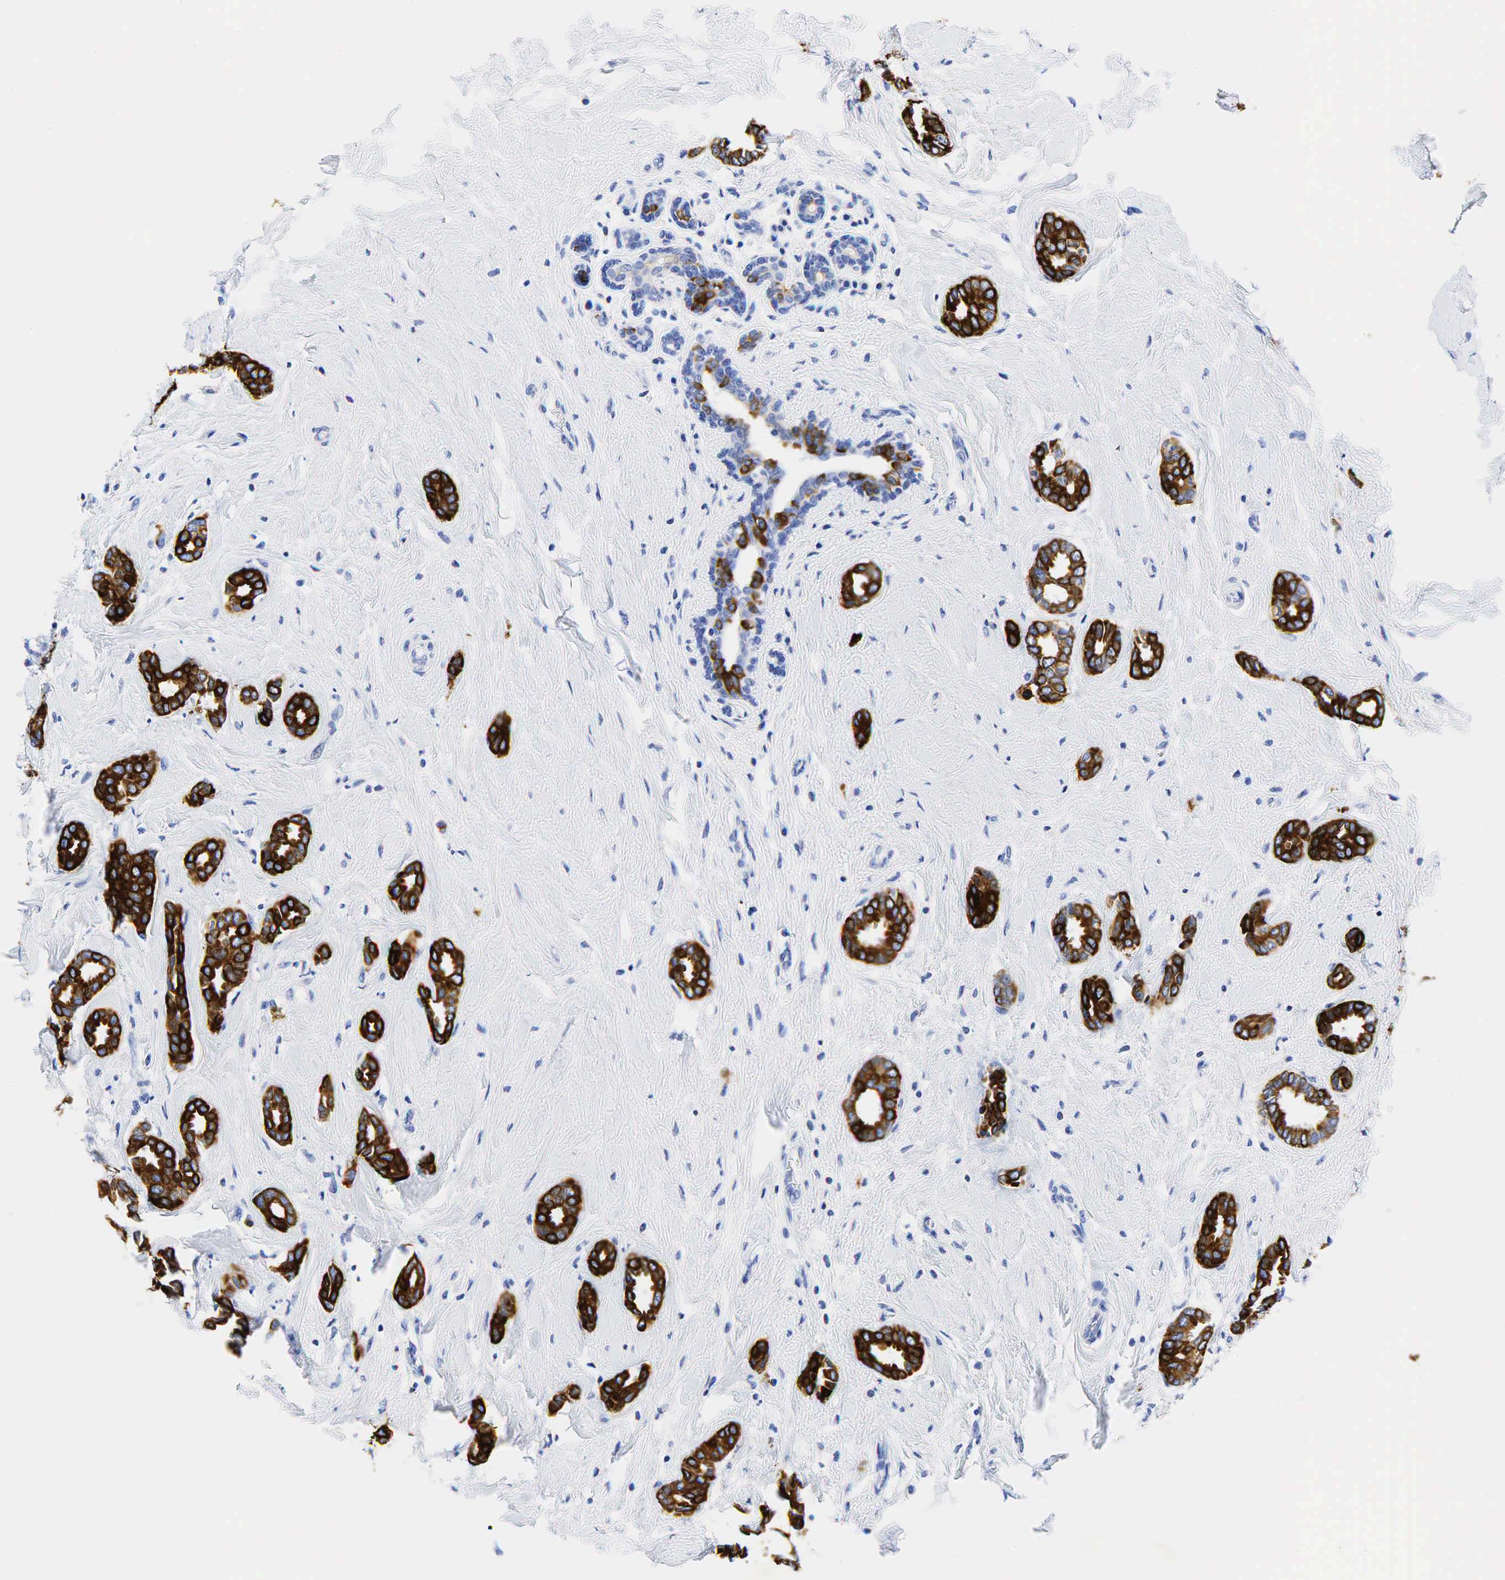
{"staining": {"intensity": "moderate", "quantity": ">75%", "location": "cytoplasmic/membranous"}, "tissue": "breast cancer", "cell_type": "Tumor cells", "image_type": "cancer", "snomed": [{"axis": "morphology", "description": "Duct carcinoma"}, {"axis": "topography", "description": "Breast"}], "caption": "Approximately >75% of tumor cells in human breast infiltrating ductal carcinoma reveal moderate cytoplasmic/membranous protein positivity as visualized by brown immunohistochemical staining.", "gene": "KRT18", "patient": {"sex": "female", "age": 50}}